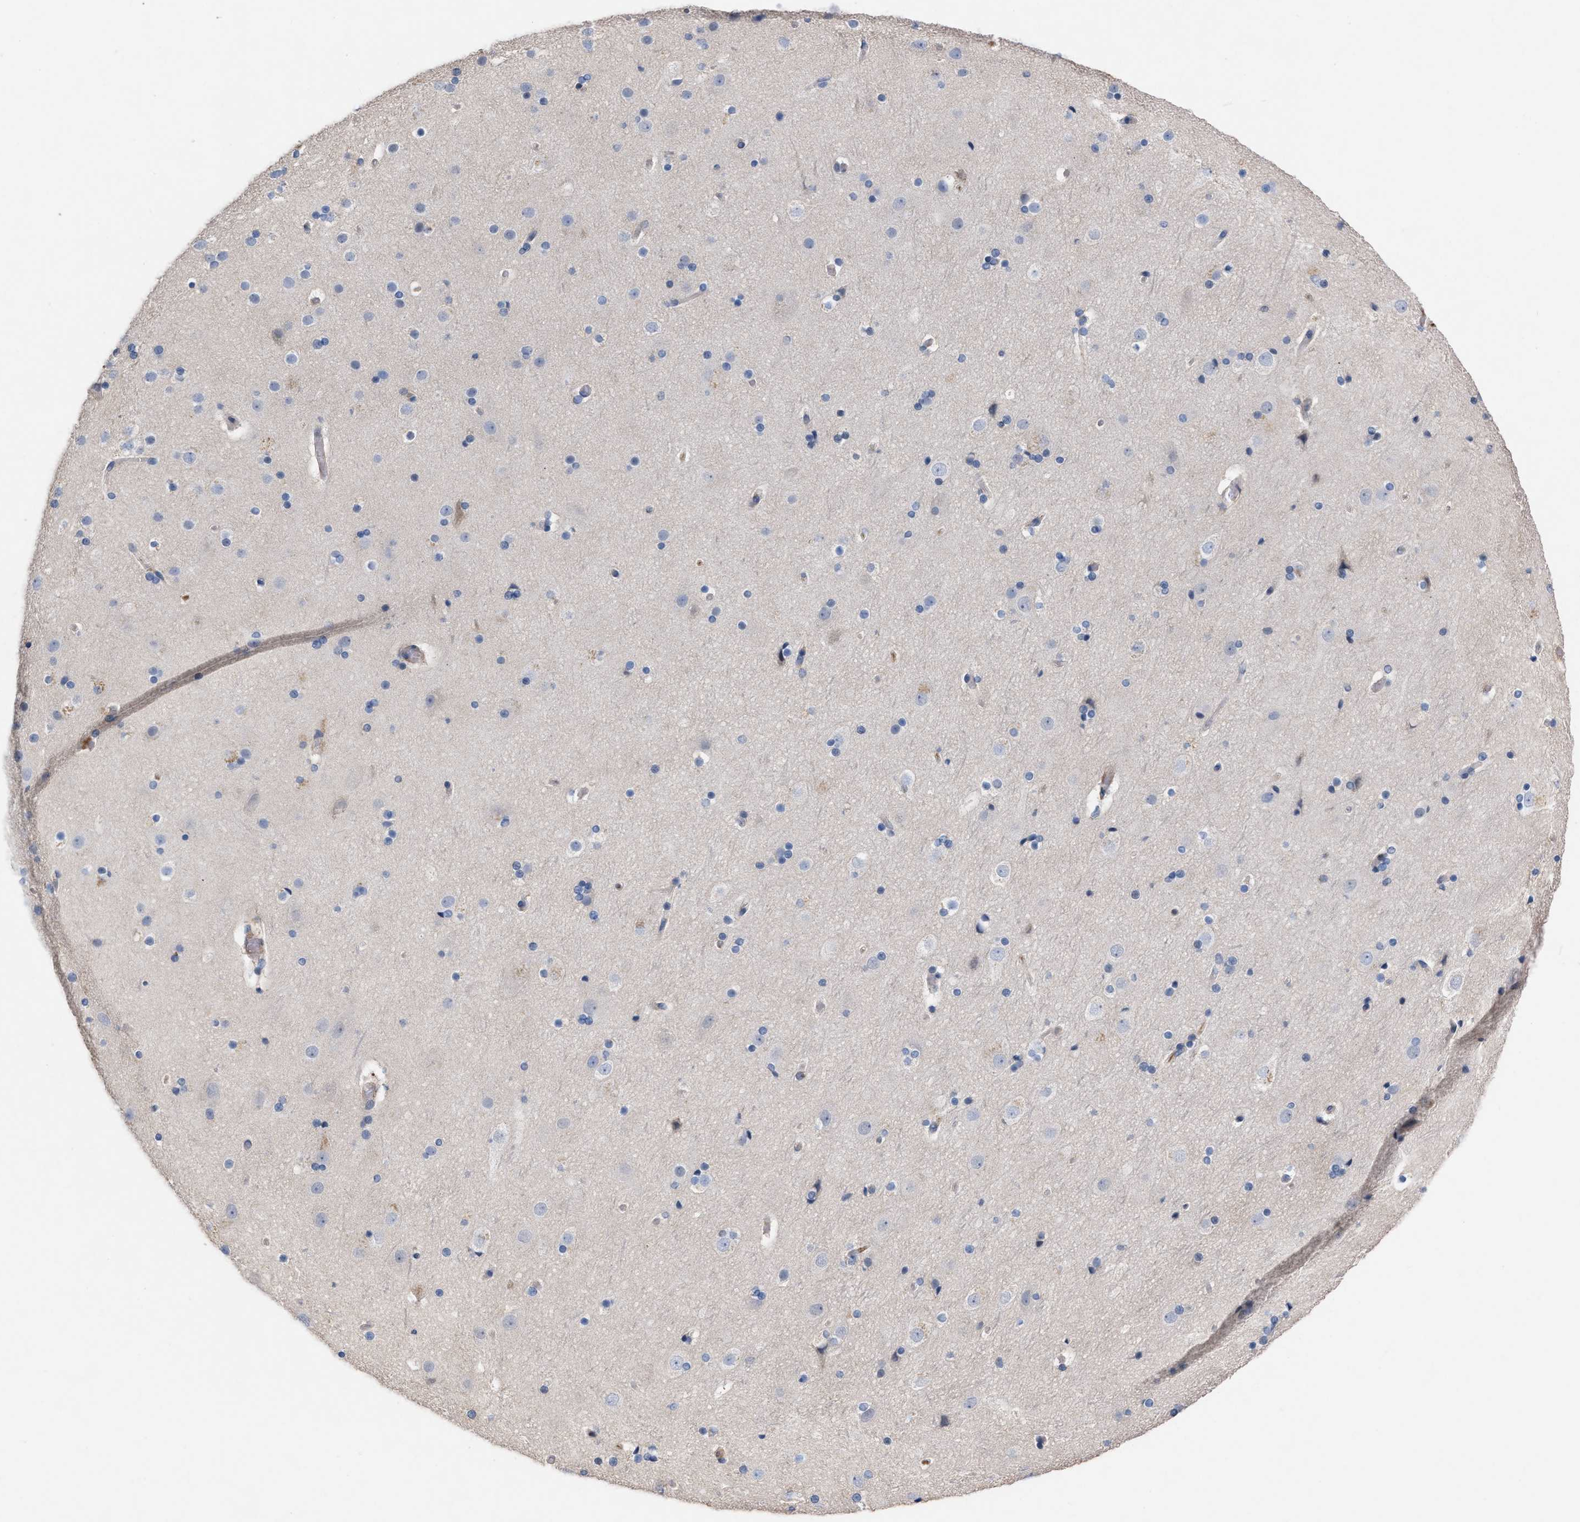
{"staining": {"intensity": "negative", "quantity": "none", "location": "none"}, "tissue": "cerebral cortex", "cell_type": "Endothelial cells", "image_type": "normal", "snomed": [{"axis": "morphology", "description": "Normal tissue, NOS"}, {"axis": "topography", "description": "Cerebral cortex"}], "caption": "Immunohistochemistry (IHC) image of unremarkable cerebral cortex: human cerebral cortex stained with DAB shows no significant protein positivity in endothelial cells.", "gene": "TMEM131", "patient": {"sex": "male", "age": 57}}